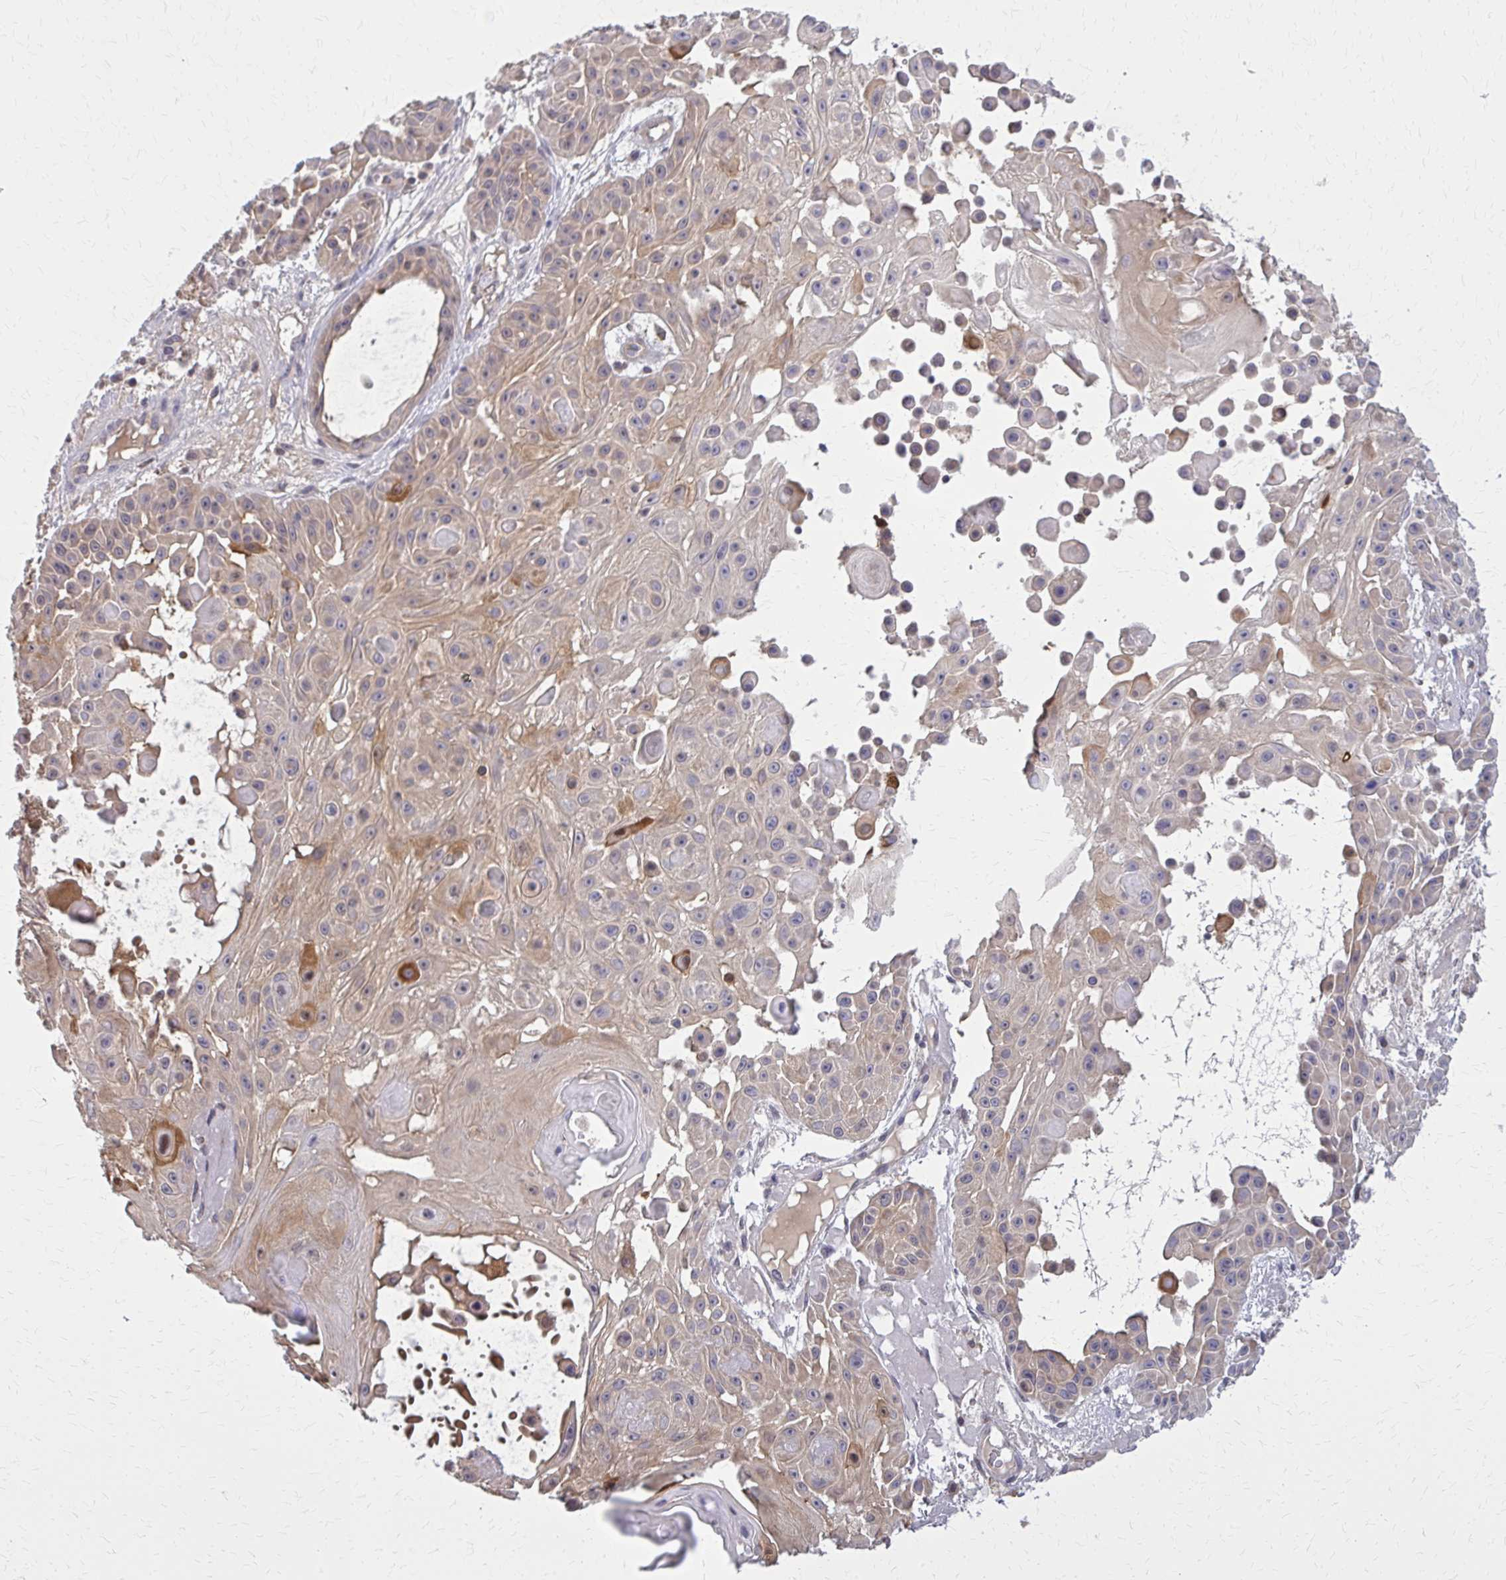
{"staining": {"intensity": "weak", "quantity": "<25%", "location": "cytoplasmic/membranous"}, "tissue": "skin cancer", "cell_type": "Tumor cells", "image_type": "cancer", "snomed": [{"axis": "morphology", "description": "Squamous cell carcinoma, NOS"}, {"axis": "topography", "description": "Skin"}], "caption": "The photomicrograph exhibits no staining of tumor cells in squamous cell carcinoma (skin).", "gene": "DBI", "patient": {"sex": "male", "age": 91}}